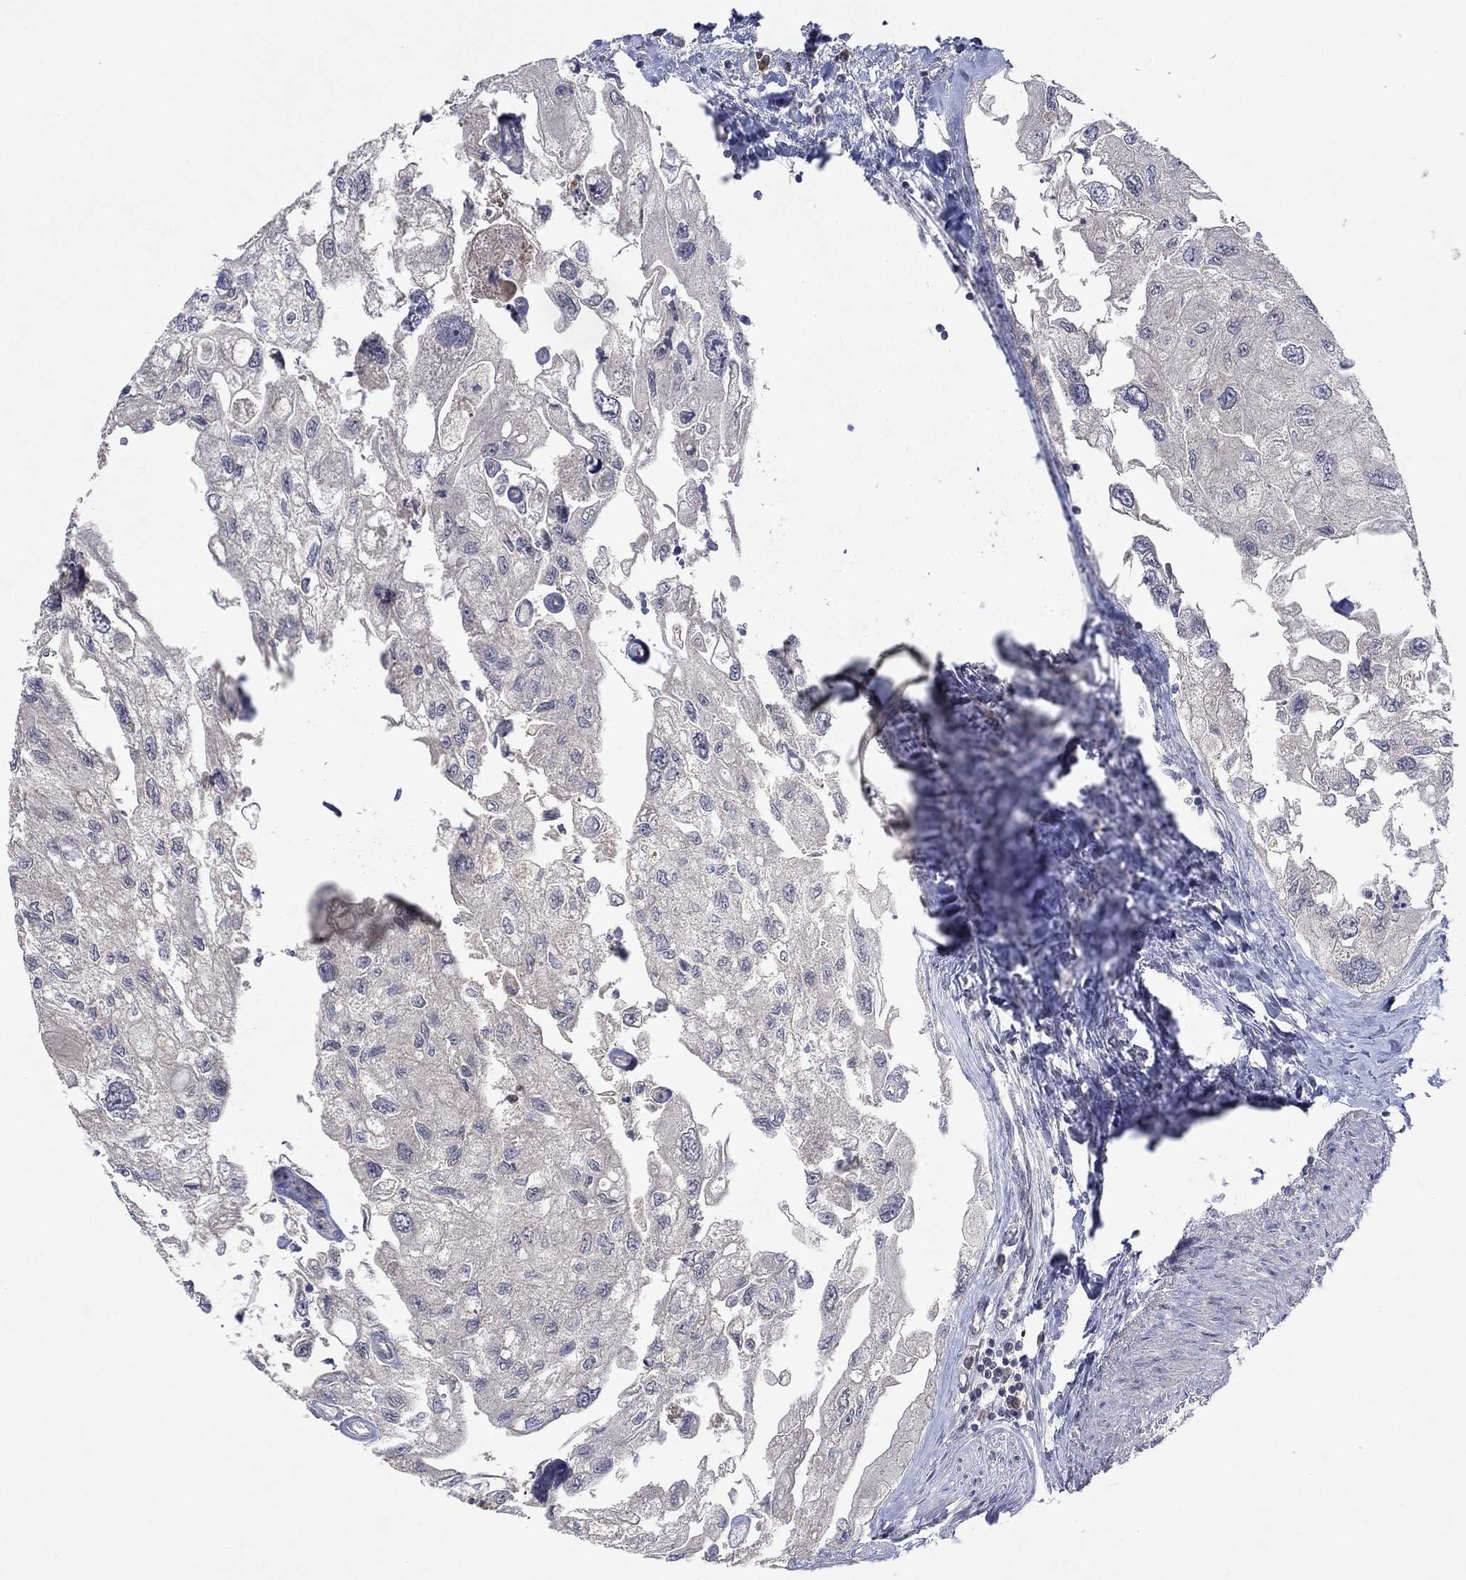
{"staining": {"intensity": "negative", "quantity": "none", "location": "none"}, "tissue": "urothelial cancer", "cell_type": "Tumor cells", "image_type": "cancer", "snomed": [{"axis": "morphology", "description": "Urothelial carcinoma, High grade"}, {"axis": "topography", "description": "Urinary bladder"}], "caption": "High magnification brightfield microscopy of urothelial cancer stained with DAB (brown) and counterstained with hematoxylin (blue): tumor cells show no significant expression. (DAB immunohistochemistry visualized using brightfield microscopy, high magnification).", "gene": "IL4", "patient": {"sex": "male", "age": 59}}